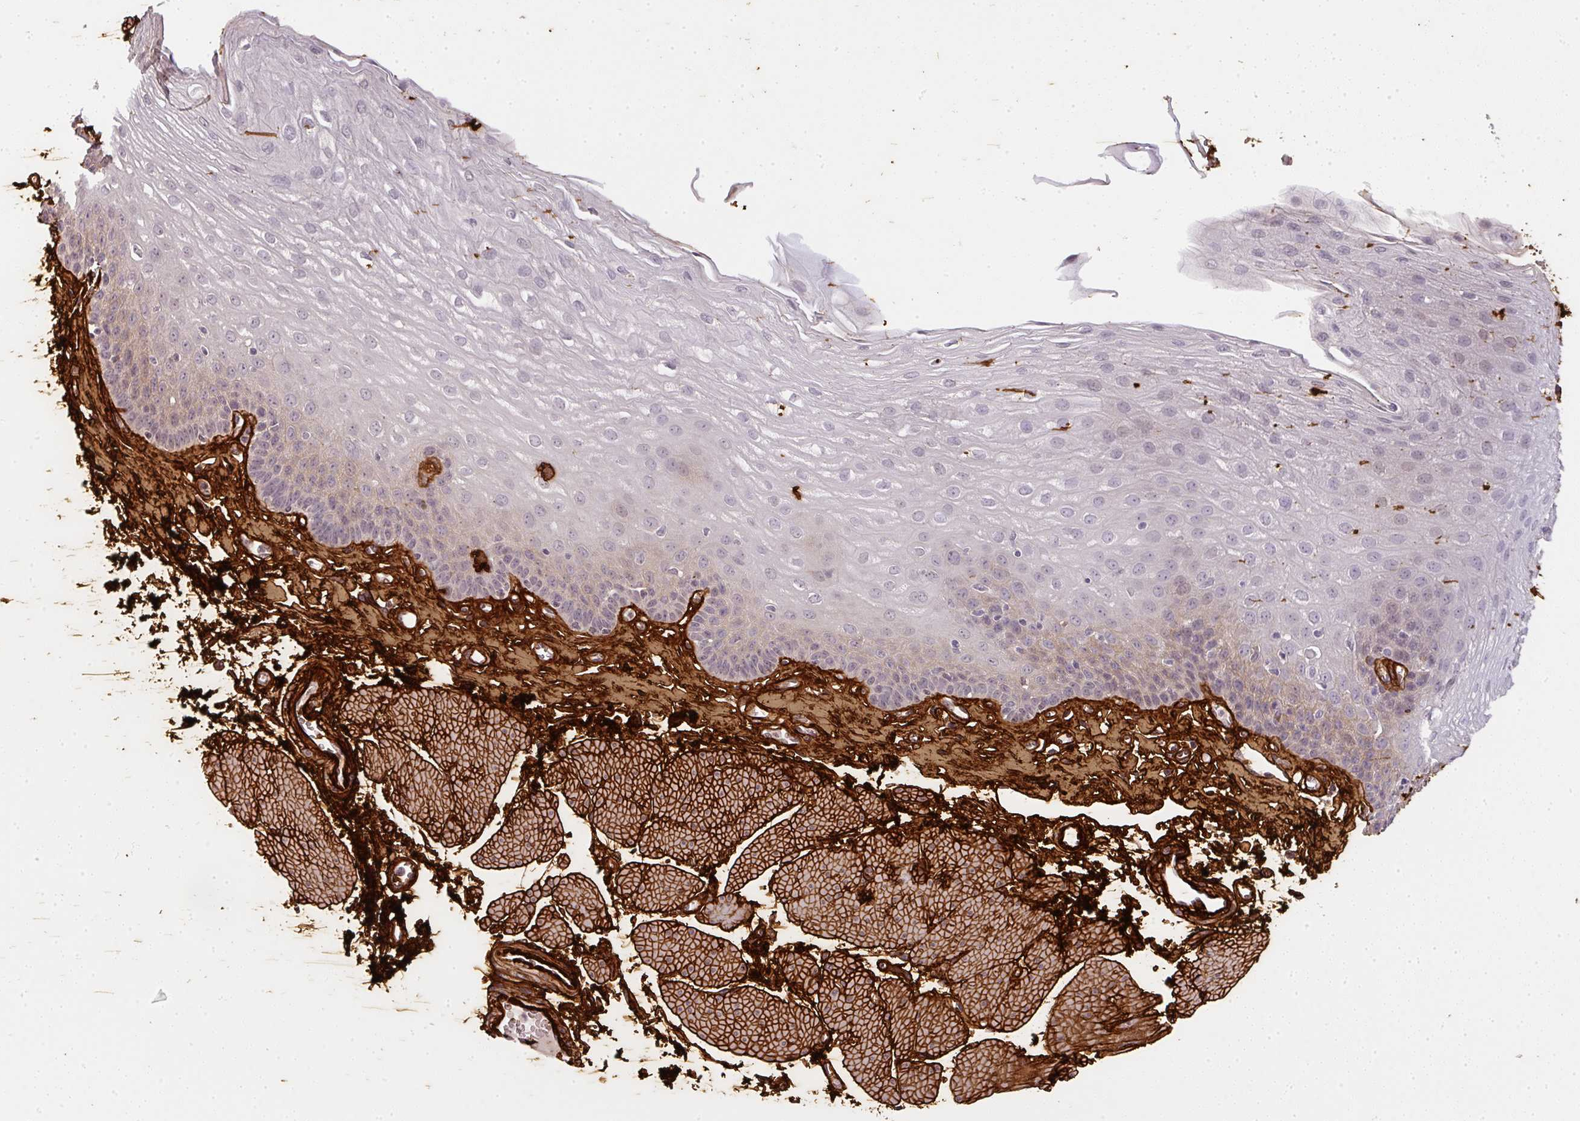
{"staining": {"intensity": "moderate", "quantity": "<25%", "location": "cytoplasmic/membranous"}, "tissue": "esophagus", "cell_type": "Squamous epithelial cells", "image_type": "normal", "snomed": [{"axis": "morphology", "description": "Normal tissue, NOS"}, {"axis": "topography", "description": "Esophagus"}], "caption": "IHC (DAB) staining of normal human esophagus reveals moderate cytoplasmic/membranous protein staining in approximately <25% of squamous epithelial cells. Nuclei are stained in blue.", "gene": "COL3A1", "patient": {"sex": "female", "age": 81}}